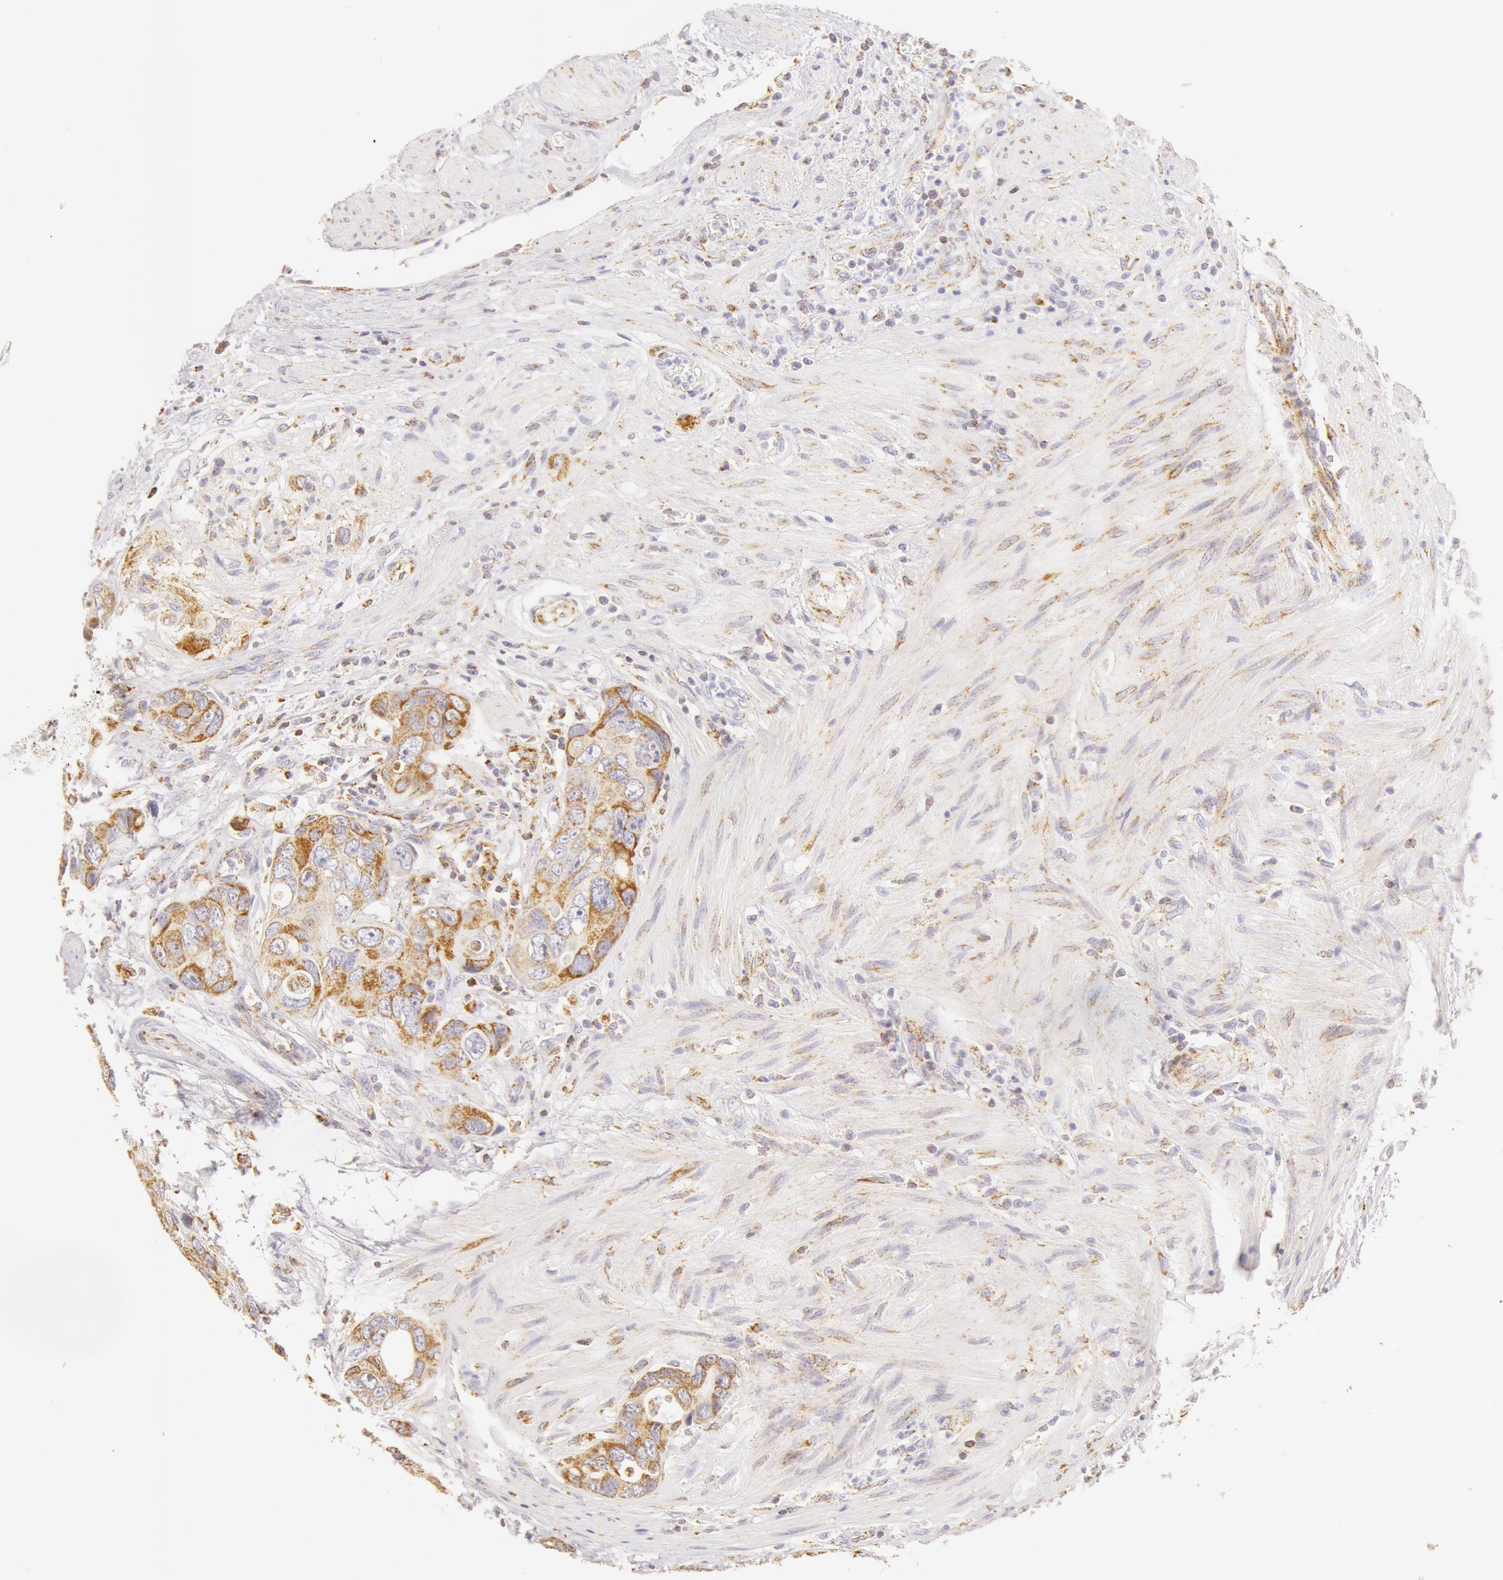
{"staining": {"intensity": "moderate", "quantity": ">75%", "location": "cytoplasmic/membranous"}, "tissue": "colorectal cancer", "cell_type": "Tumor cells", "image_type": "cancer", "snomed": [{"axis": "morphology", "description": "Adenocarcinoma, NOS"}, {"axis": "topography", "description": "Rectum"}], "caption": "IHC staining of colorectal cancer, which displays medium levels of moderate cytoplasmic/membranous expression in approximately >75% of tumor cells indicating moderate cytoplasmic/membranous protein positivity. The staining was performed using DAB (3,3'-diaminobenzidine) (brown) for protein detection and nuclei were counterstained in hematoxylin (blue).", "gene": "ATP5F1B", "patient": {"sex": "female", "age": 67}}